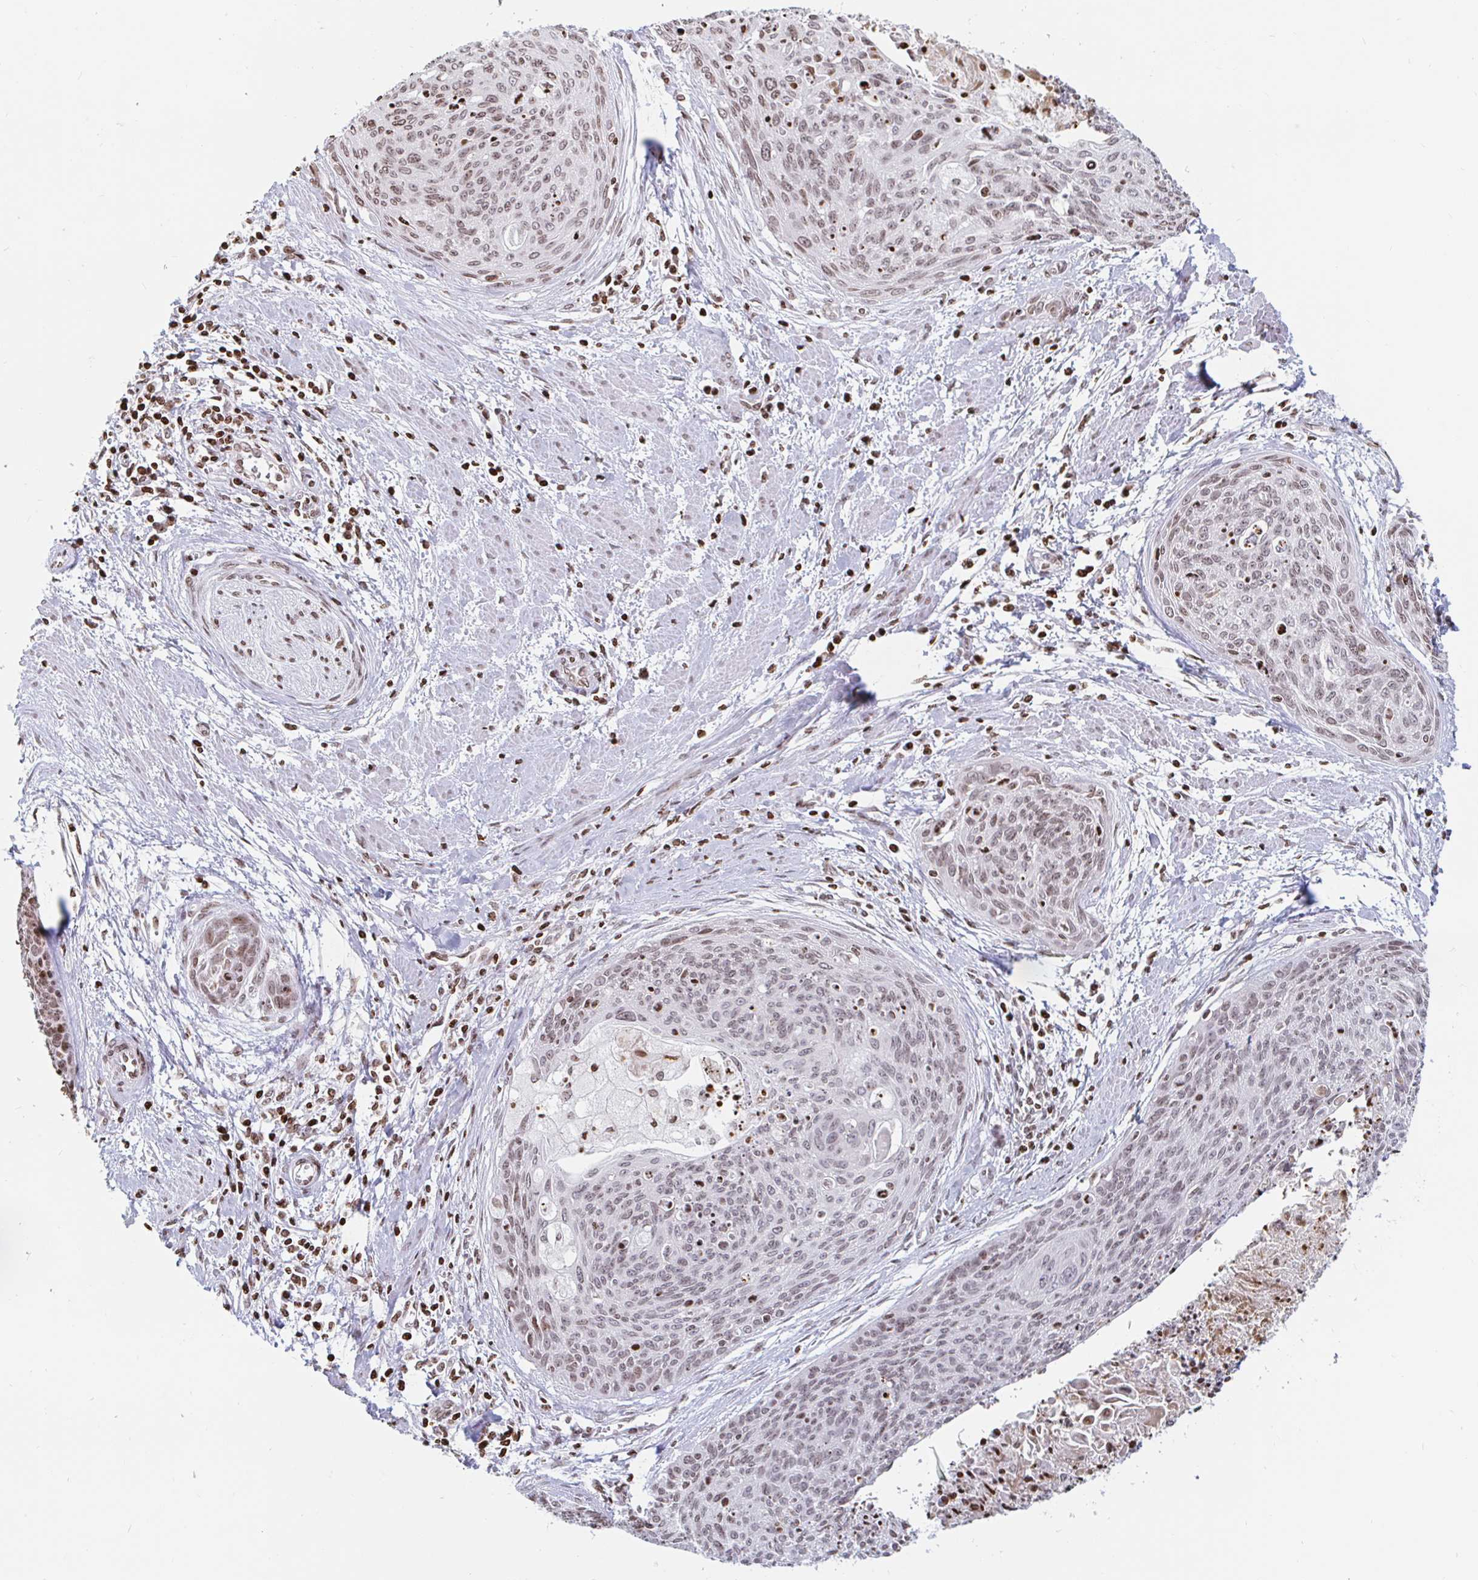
{"staining": {"intensity": "weak", "quantity": ">75%", "location": "nuclear"}, "tissue": "cervical cancer", "cell_type": "Tumor cells", "image_type": "cancer", "snomed": [{"axis": "morphology", "description": "Squamous cell carcinoma, NOS"}, {"axis": "topography", "description": "Cervix"}], "caption": "Cervical cancer stained for a protein demonstrates weak nuclear positivity in tumor cells.", "gene": "HOXC10", "patient": {"sex": "female", "age": 55}}